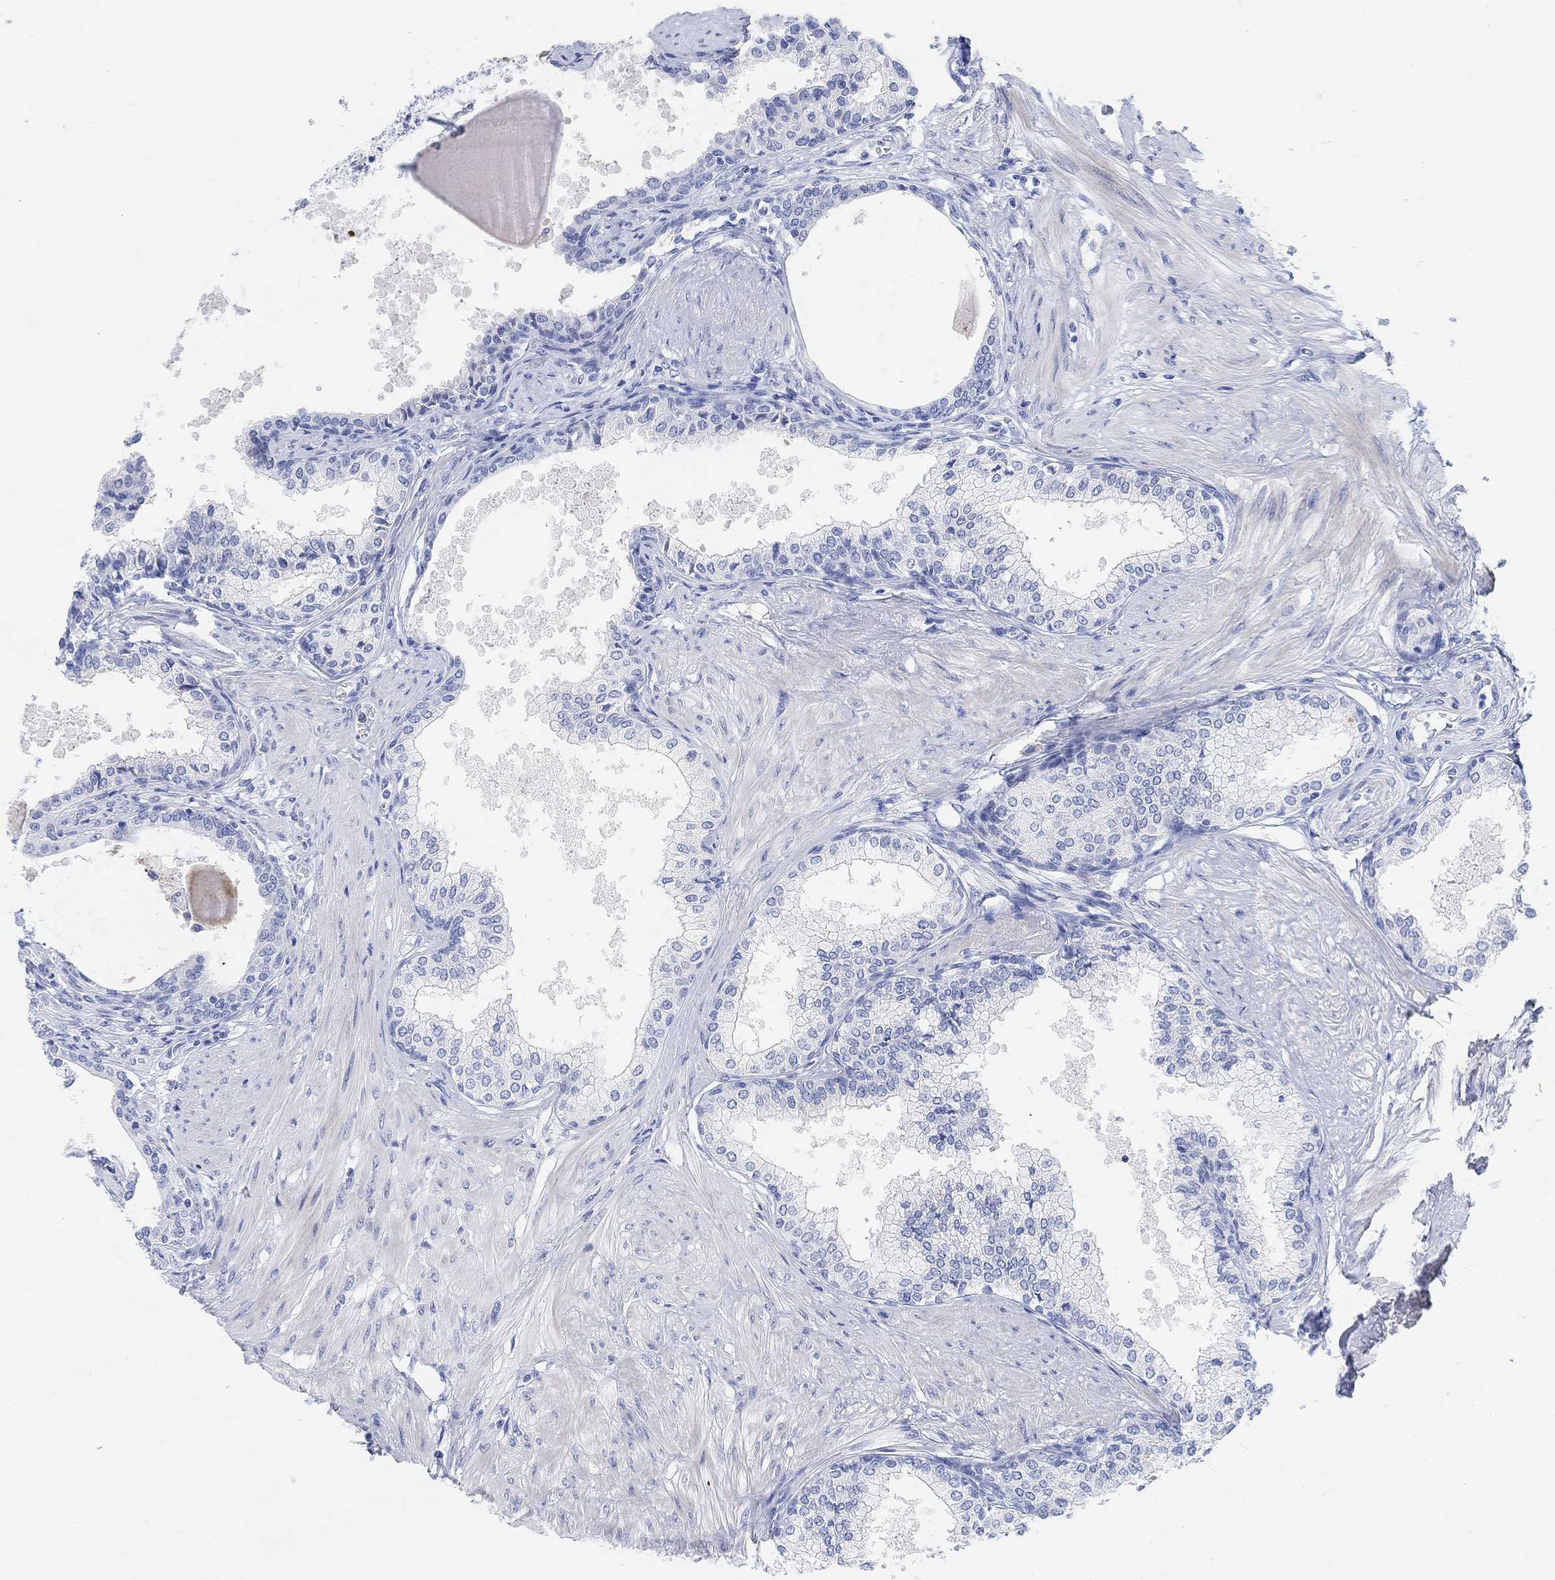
{"staining": {"intensity": "negative", "quantity": "none", "location": "none"}, "tissue": "prostate", "cell_type": "Glandular cells", "image_type": "normal", "snomed": [{"axis": "morphology", "description": "Normal tissue, NOS"}, {"axis": "topography", "description": "Prostate"}], "caption": "Benign prostate was stained to show a protein in brown. There is no significant expression in glandular cells.", "gene": "ENO4", "patient": {"sex": "male", "age": 63}}